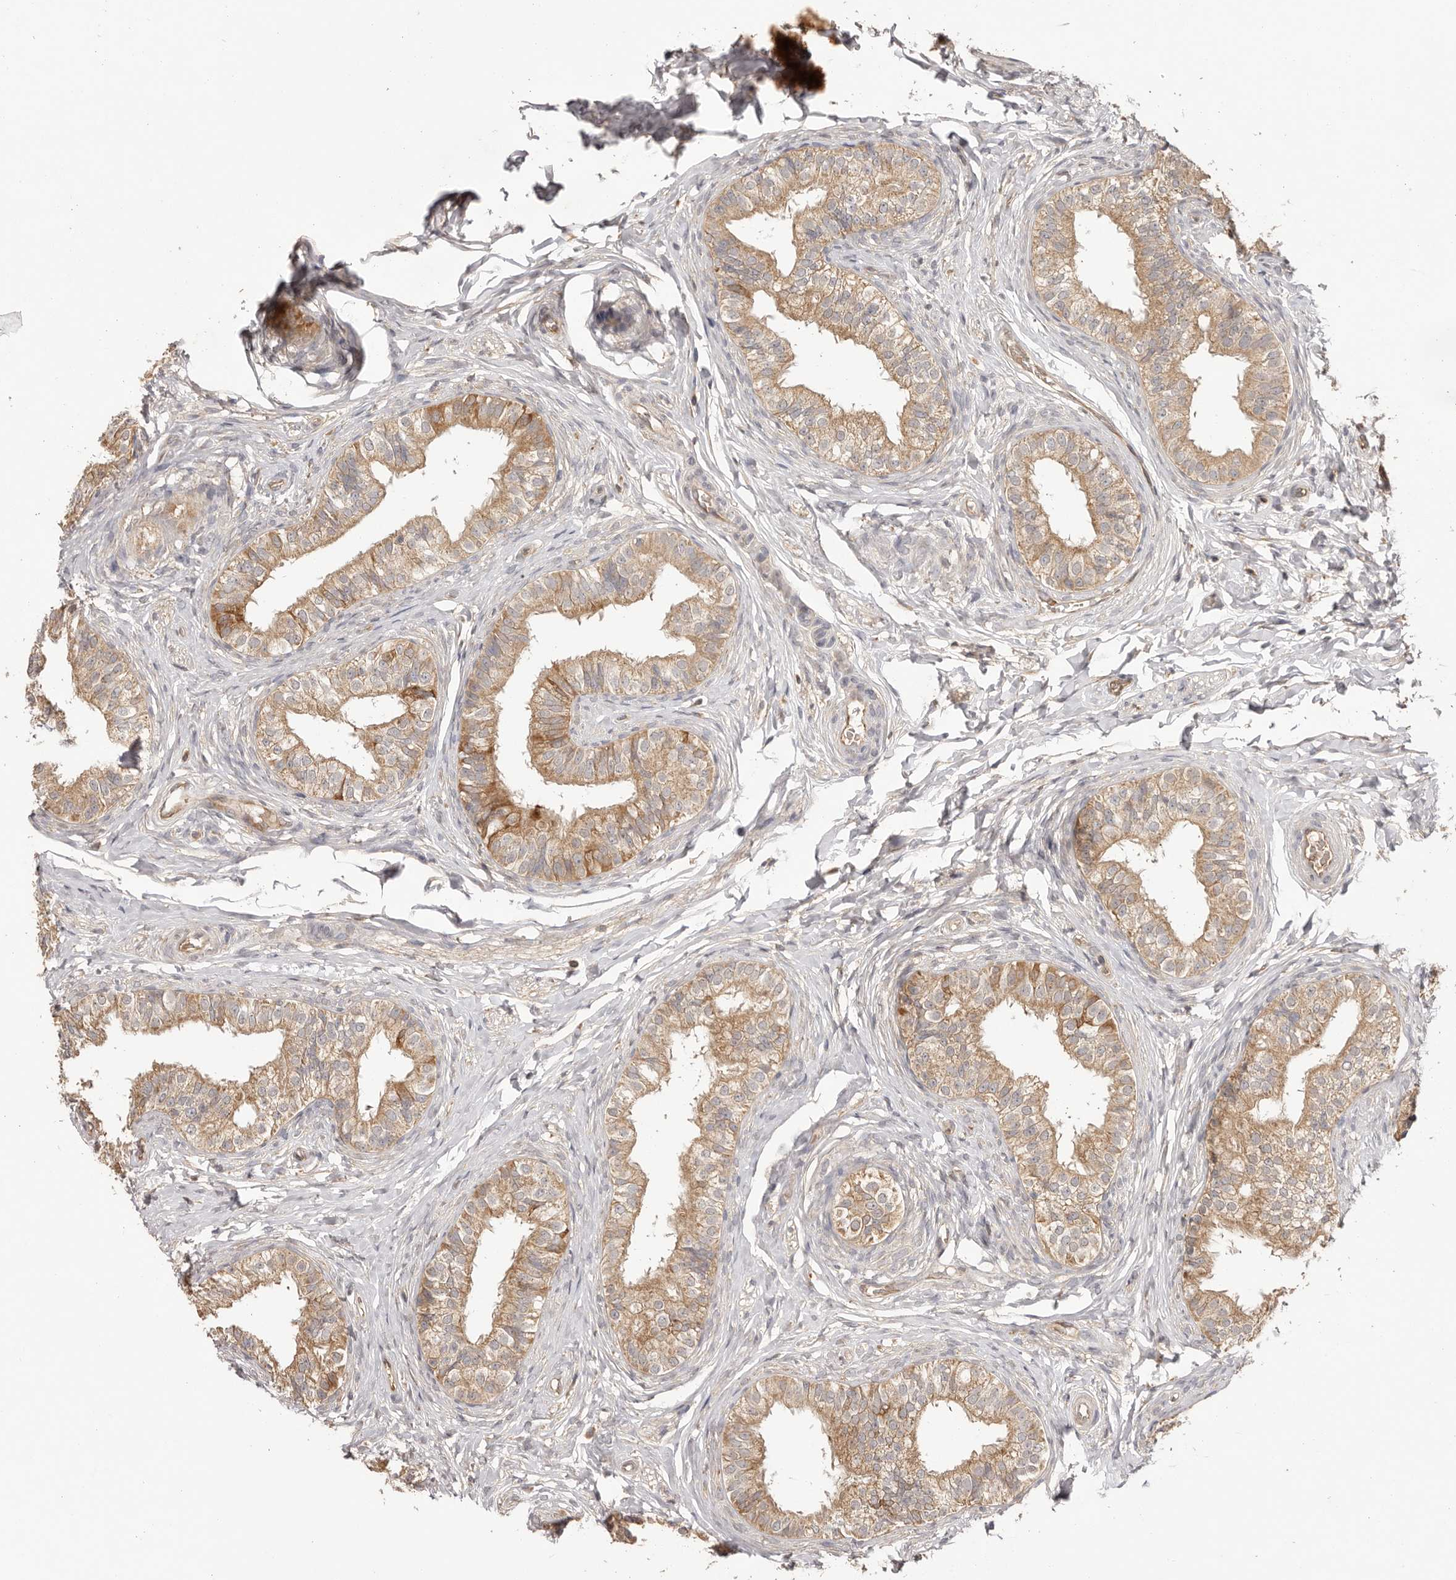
{"staining": {"intensity": "moderate", "quantity": ">75%", "location": "cytoplasmic/membranous"}, "tissue": "epididymis", "cell_type": "Glandular cells", "image_type": "normal", "snomed": [{"axis": "morphology", "description": "Normal tissue, NOS"}, {"axis": "topography", "description": "Epididymis"}], "caption": "IHC of normal epididymis demonstrates medium levels of moderate cytoplasmic/membranous staining in about >75% of glandular cells. (DAB IHC with brightfield microscopy, high magnification).", "gene": "UBR2", "patient": {"sex": "male", "age": 49}}